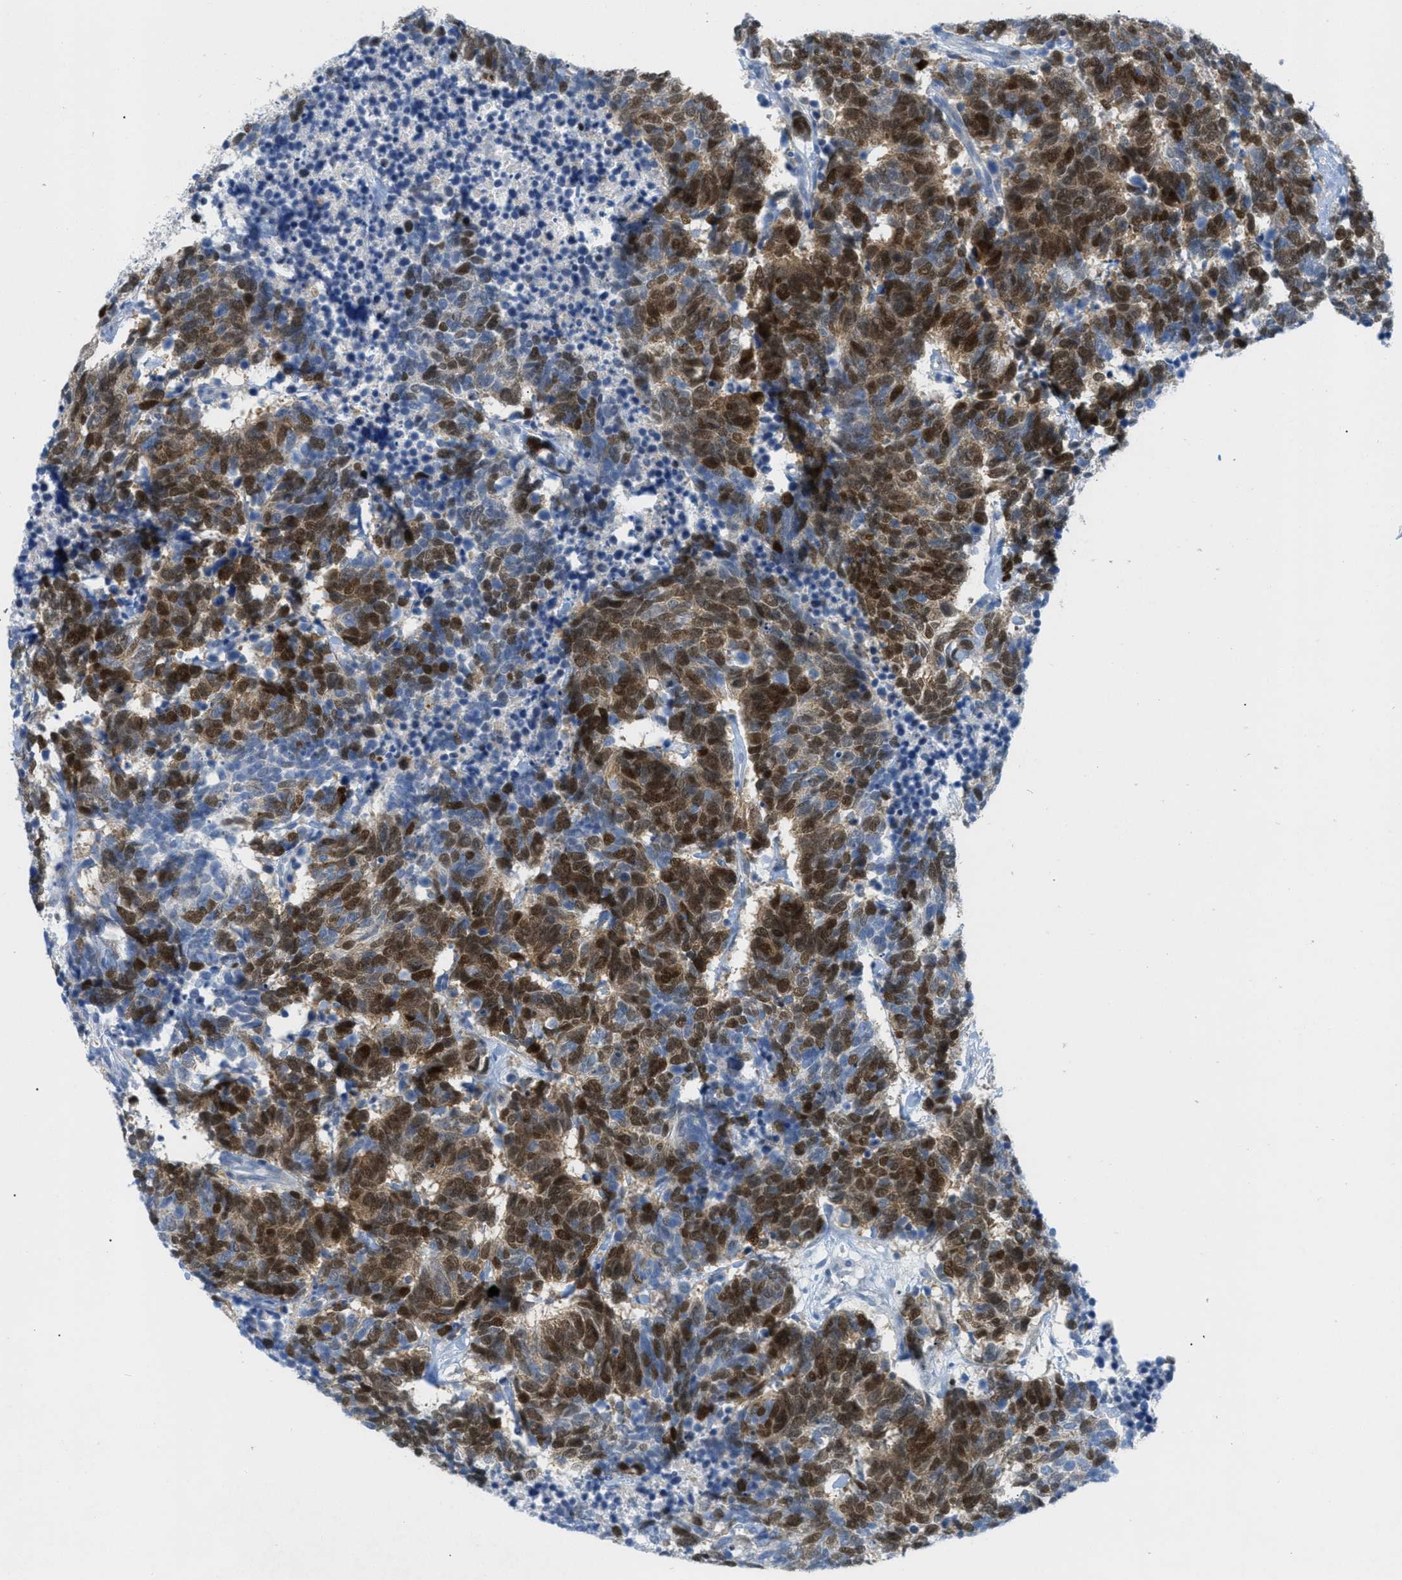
{"staining": {"intensity": "strong", "quantity": ">75%", "location": "cytoplasmic/membranous,nuclear"}, "tissue": "carcinoid", "cell_type": "Tumor cells", "image_type": "cancer", "snomed": [{"axis": "morphology", "description": "Carcinoma, NOS"}, {"axis": "morphology", "description": "Carcinoid, malignant, NOS"}, {"axis": "topography", "description": "Urinary bladder"}], "caption": "The immunohistochemical stain highlights strong cytoplasmic/membranous and nuclear expression in tumor cells of carcinoid tissue.", "gene": "ORC6", "patient": {"sex": "male", "age": 57}}